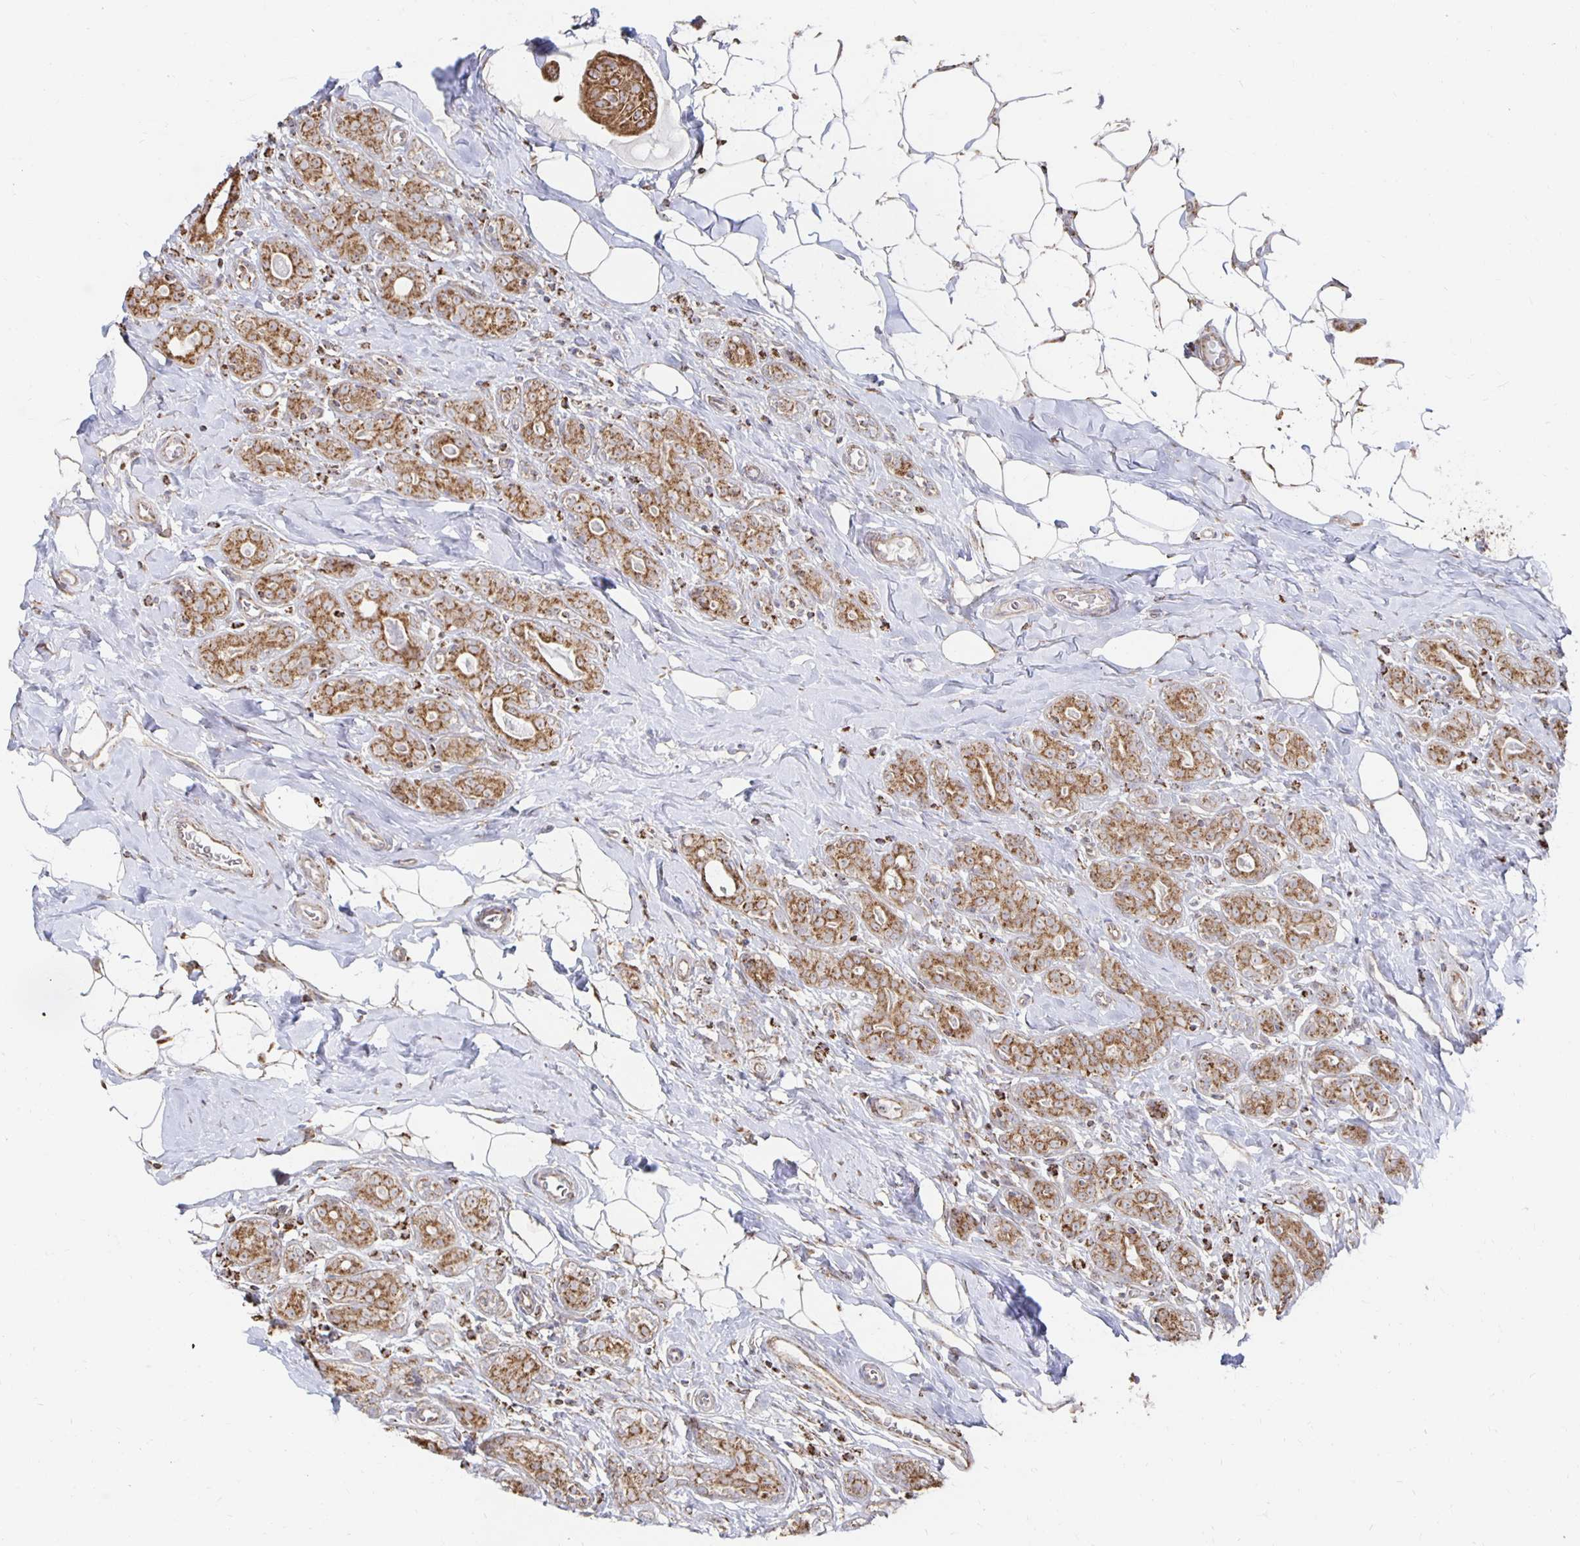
{"staining": {"intensity": "moderate", "quantity": ">75%", "location": "cytoplasmic/membranous"}, "tissue": "breast cancer", "cell_type": "Tumor cells", "image_type": "cancer", "snomed": [{"axis": "morphology", "description": "Duct carcinoma"}, {"axis": "topography", "description": "Breast"}], "caption": "DAB (3,3'-diaminobenzidine) immunohistochemical staining of human invasive ductal carcinoma (breast) reveals moderate cytoplasmic/membranous protein positivity in approximately >75% of tumor cells. (Stains: DAB (3,3'-diaminobenzidine) in brown, nuclei in blue, Microscopy: brightfield microscopy at high magnification).", "gene": "NKX2-8", "patient": {"sex": "female", "age": 43}}